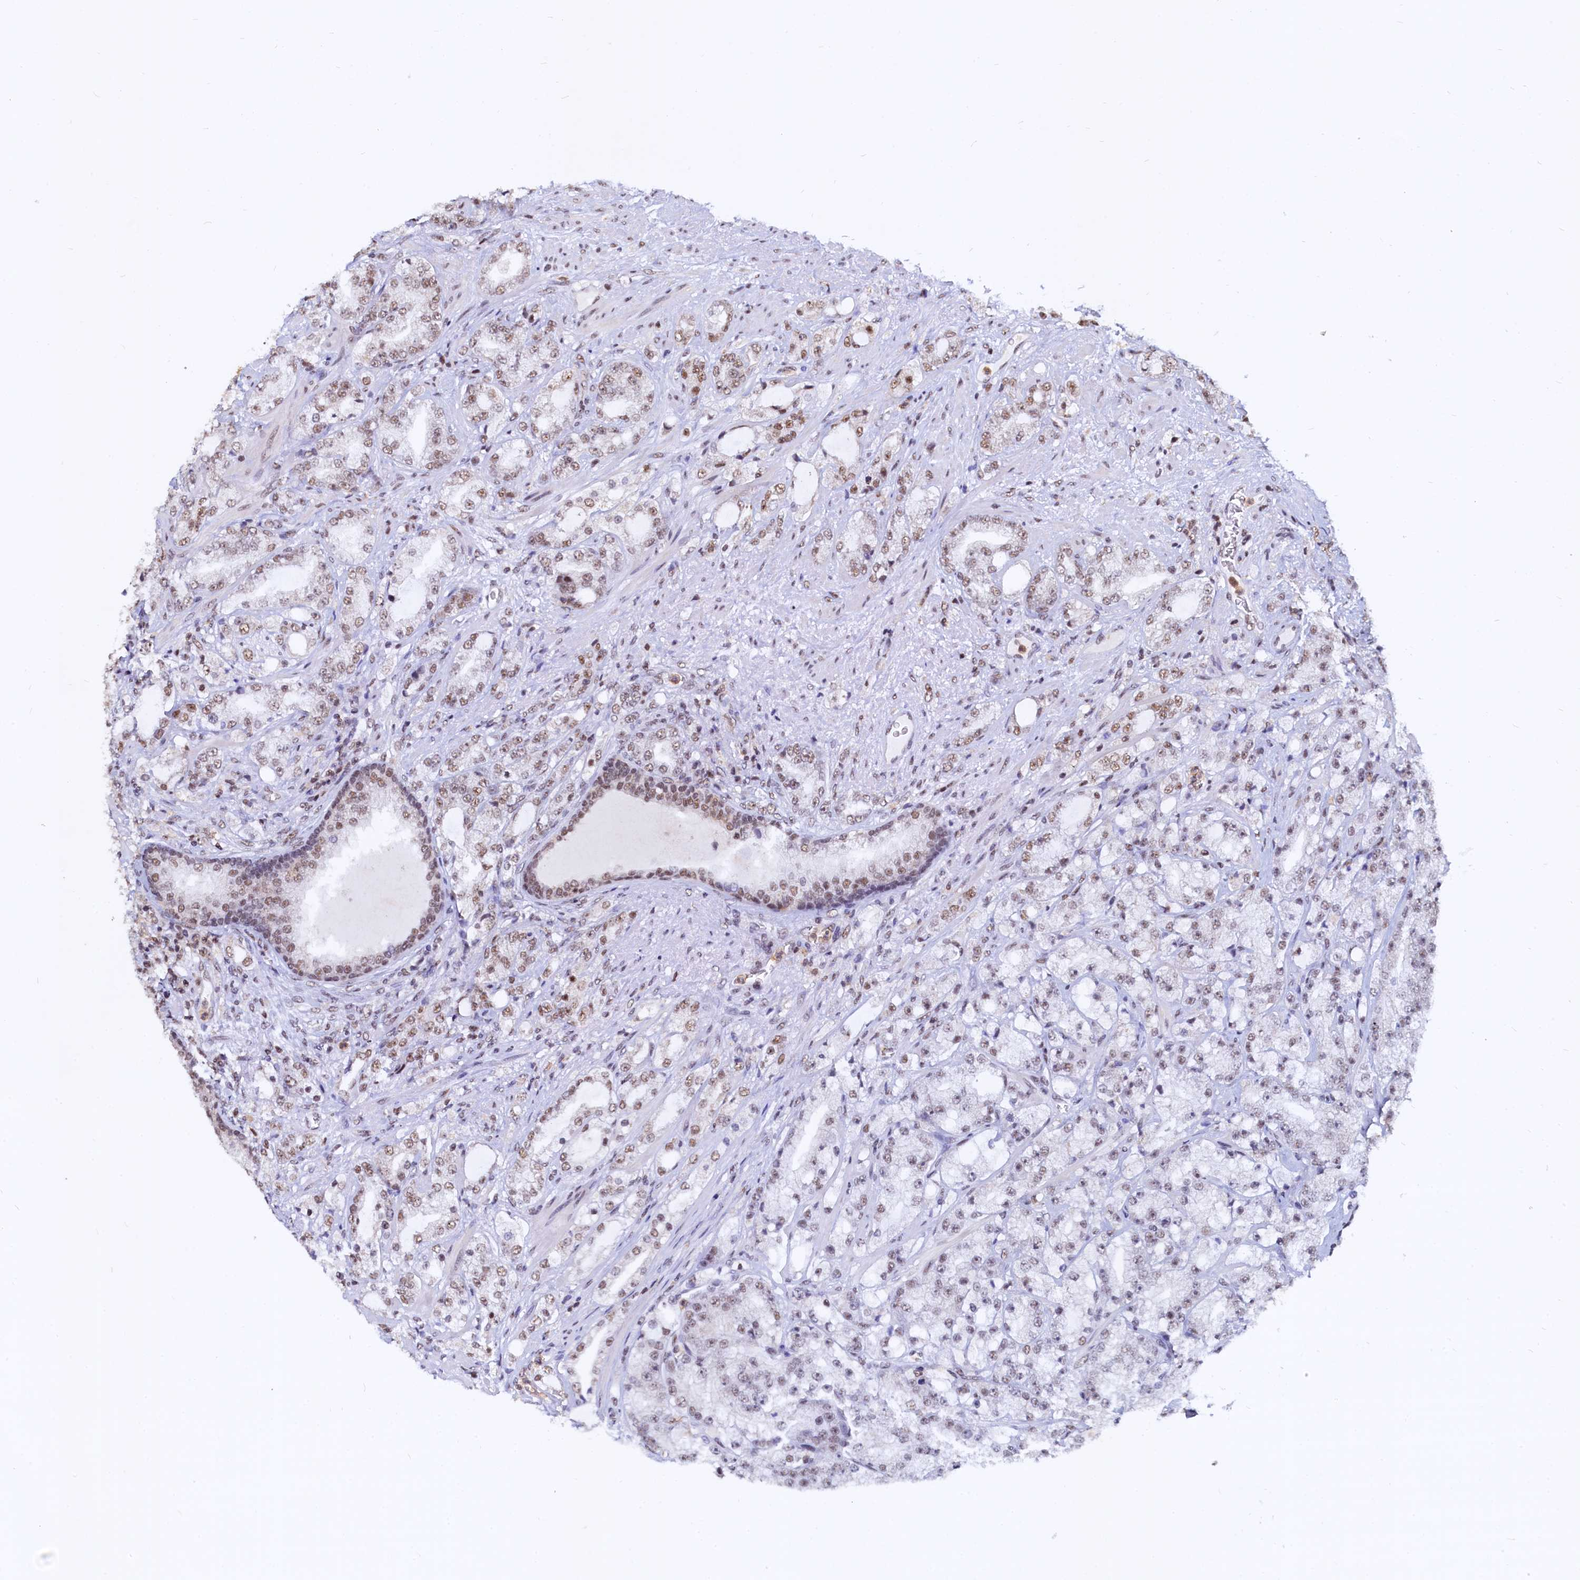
{"staining": {"intensity": "moderate", "quantity": "25%-75%", "location": "nuclear"}, "tissue": "prostate cancer", "cell_type": "Tumor cells", "image_type": "cancer", "snomed": [{"axis": "morphology", "description": "Adenocarcinoma, High grade"}, {"axis": "topography", "description": "Prostate"}], "caption": "Prostate cancer stained for a protein reveals moderate nuclear positivity in tumor cells.", "gene": "RSRC2", "patient": {"sex": "male", "age": 64}}